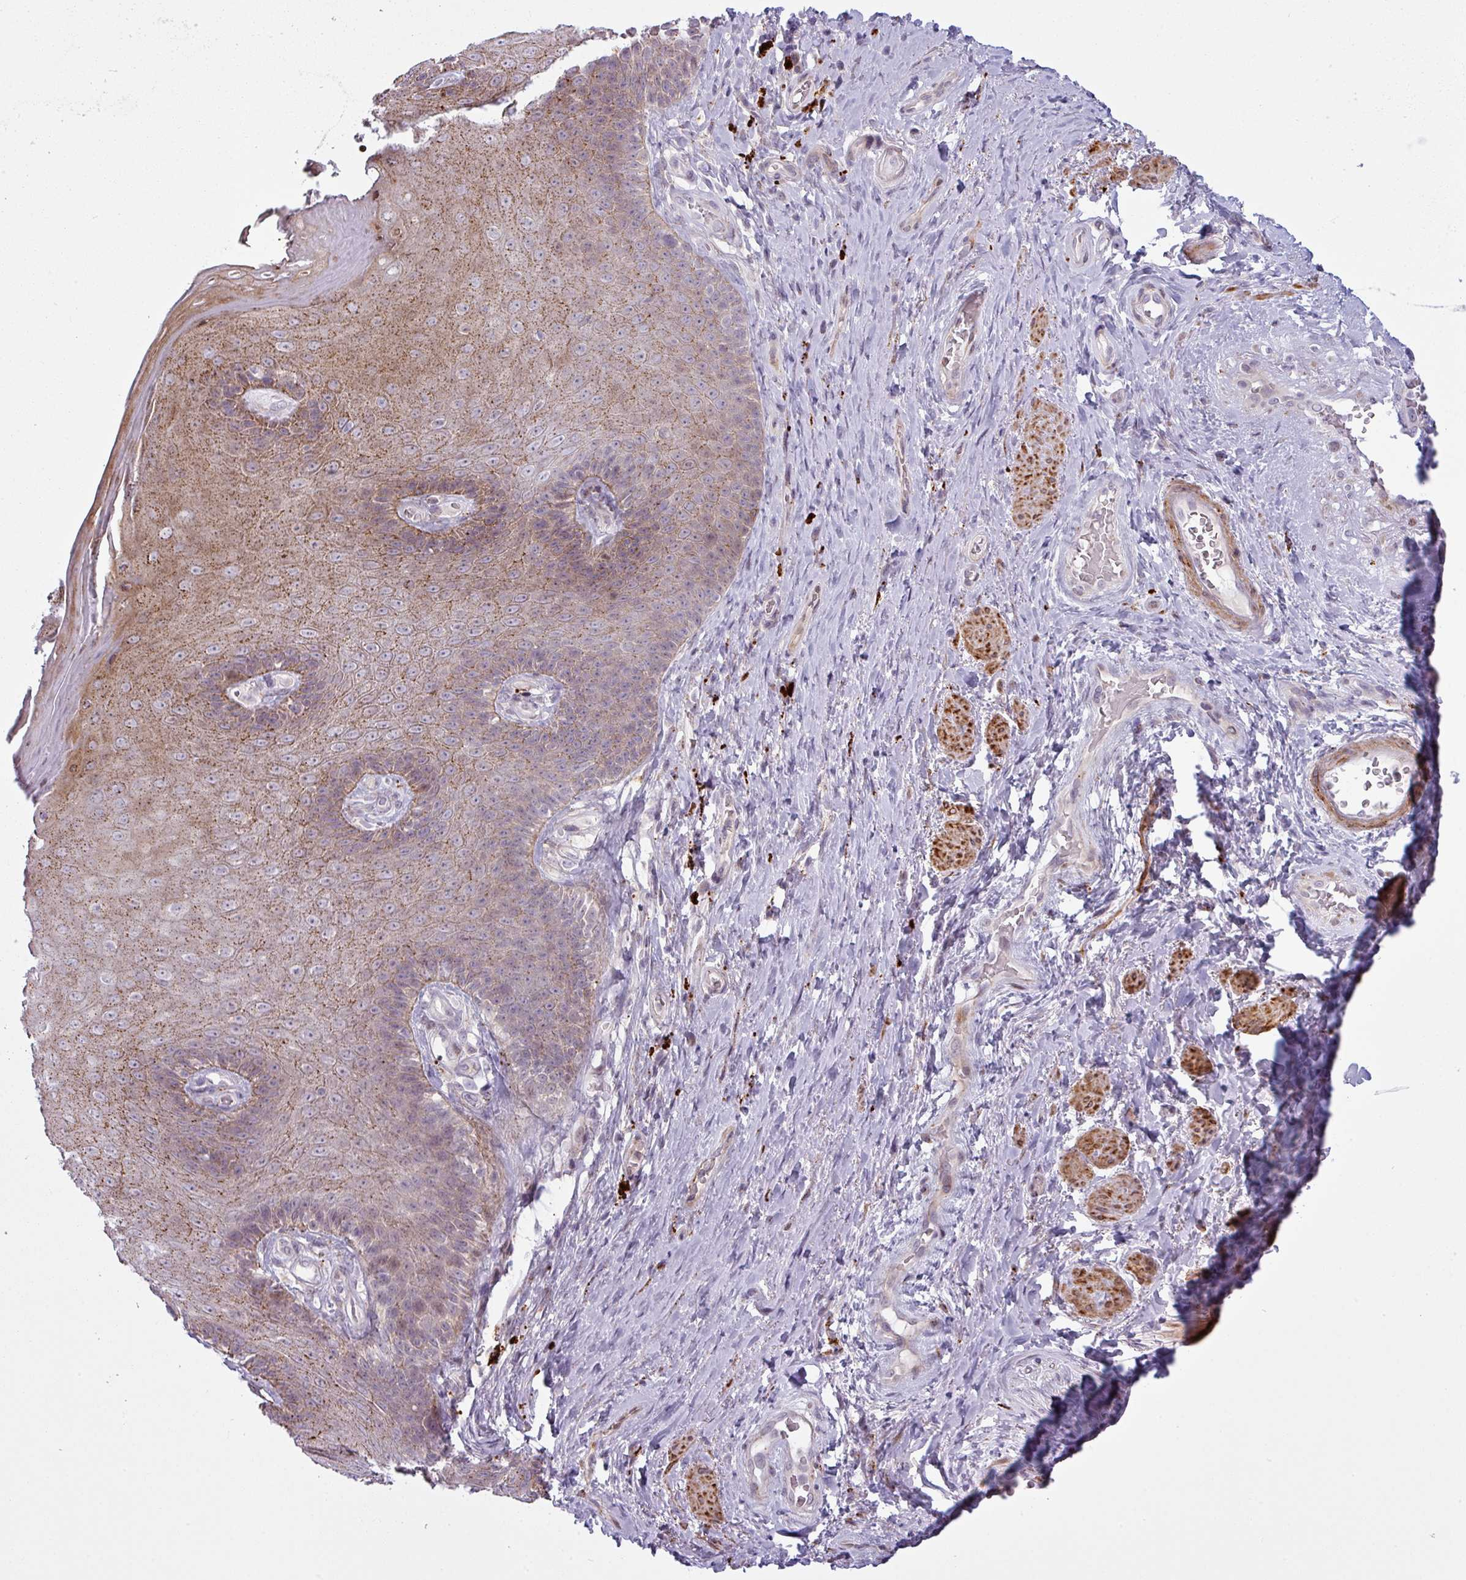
{"staining": {"intensity": "moderate", "quantity": ">75%", "location": "cytoplasmic/membranous"}, "tissue": "skin", "cell_type": "Epidermal cells", "image_type": "normal", "snomed": [{"axis": "morphology", "description": "Normal tissue, NOS"}, {"axis": "topography", "description": "Anal"}, {"axis": "topography", "description": "Peripheral nerve tissue"}], "caption": "Immunohistochemical staining of benign skin displays >75% levels of moderate cytoplasmic/membranous protein expression in approximately >75% of epidermal cells.", "gene": "MAP7D2", "patient": {"sex": "male", "age": 53}}